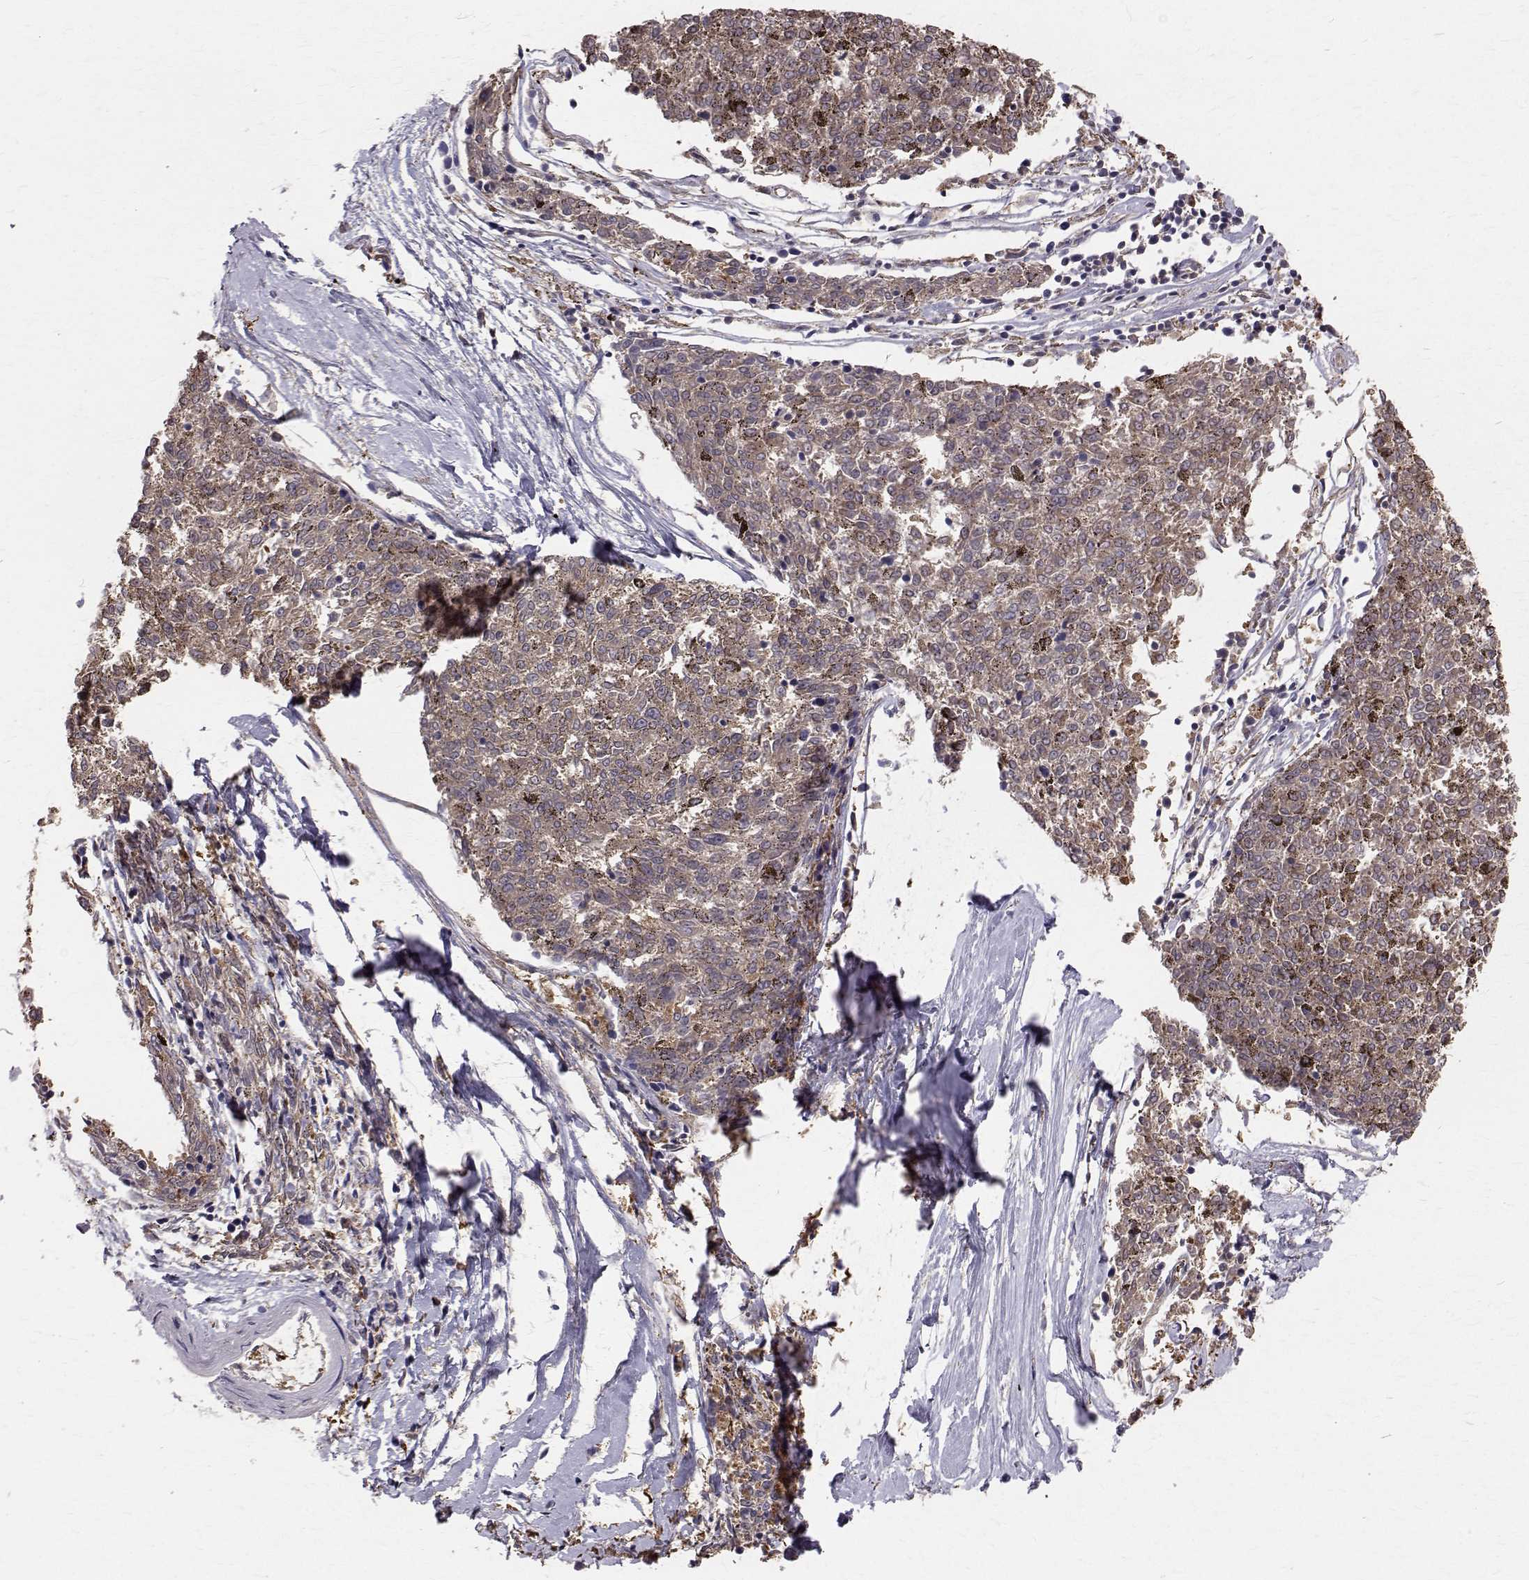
{"staining": {"intensity": "moderate", "quantity": "25%-75%", "location": "cytoplasmic/membranous"}, "tissue": "melanoma", "cell_type": "Tumor cells", "image_type": "cancer", "snomed": [{"axis": "morphology", "description": "Malignant melanoma, NOS"}, {"axis": "topography", "description": "Skin"}], "caption": "A high-resolution micrograph shows immunohistochemistry (IHC) staining of malignant melanoma, which exhibits moderate cytoplasmic/membranous expression in about 25%-75% of tumor cells. Nuclei are stained in blue.", "gene": "FARSB", "patient": {"sex": "female", "age": 72}}